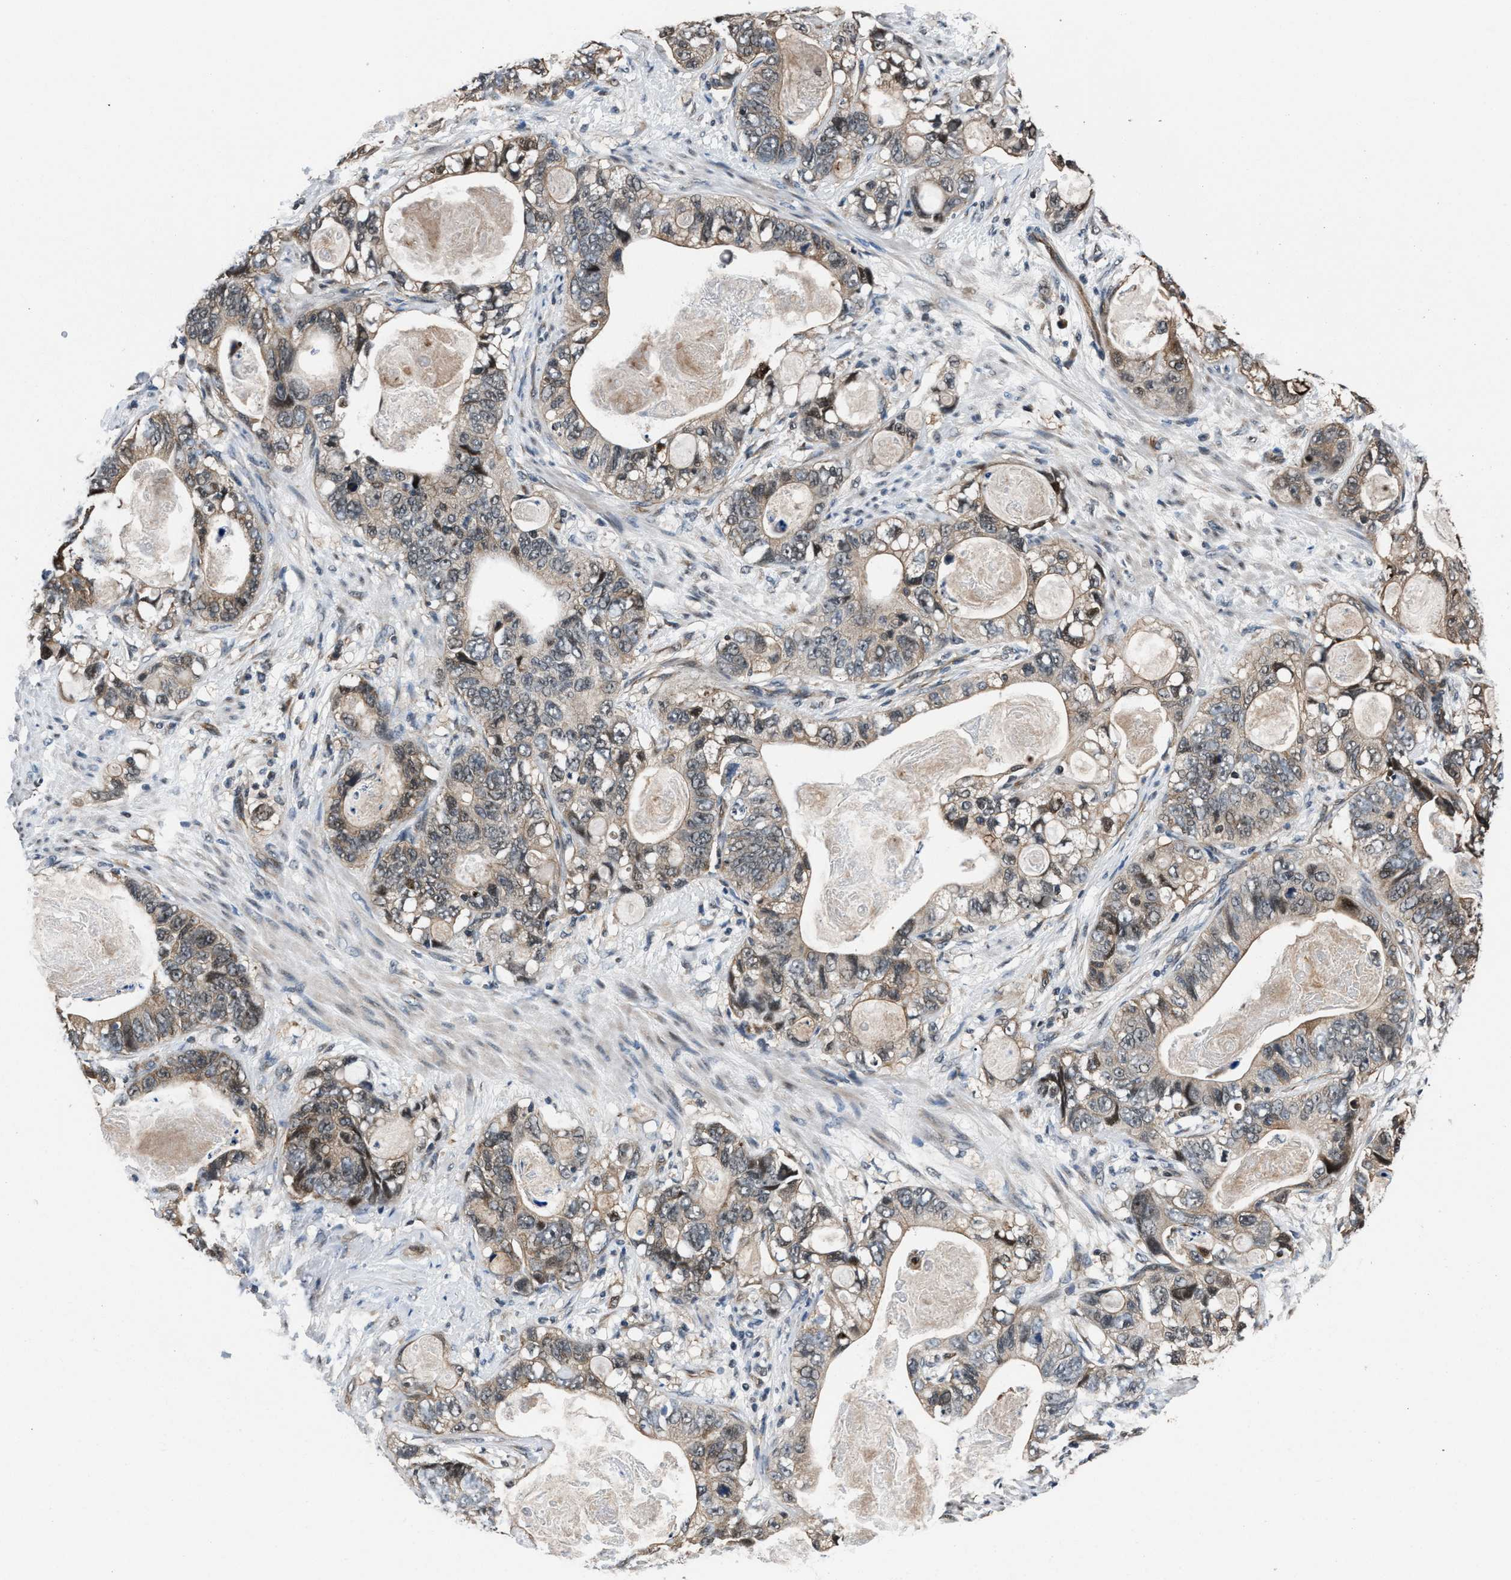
{"staining": {"intensity": "moderate", "quantity": ">75%", "location": "cytoplasmic/membranous"}, "tissue": "stomach cancer", "cell_type": "Tumor cells", "image_type": "cancer", "snomed": [{"axis": "morphology", "description": "Normal tissue, NOS"}, {"axis": "morphology", "description": "Adenocarcinoma, NOS"}, {"axis": "topography", "description": "Stomach"}], "caption": "This is an image of immunohistochemistry (IHC) staining of stomach cancer (adenocarcinoma), which shows moderate staining in the cytoplasmic/membranous of tumor cells.", "gene": "RBM33", "patient": {"sex": "female", "age": 89}}